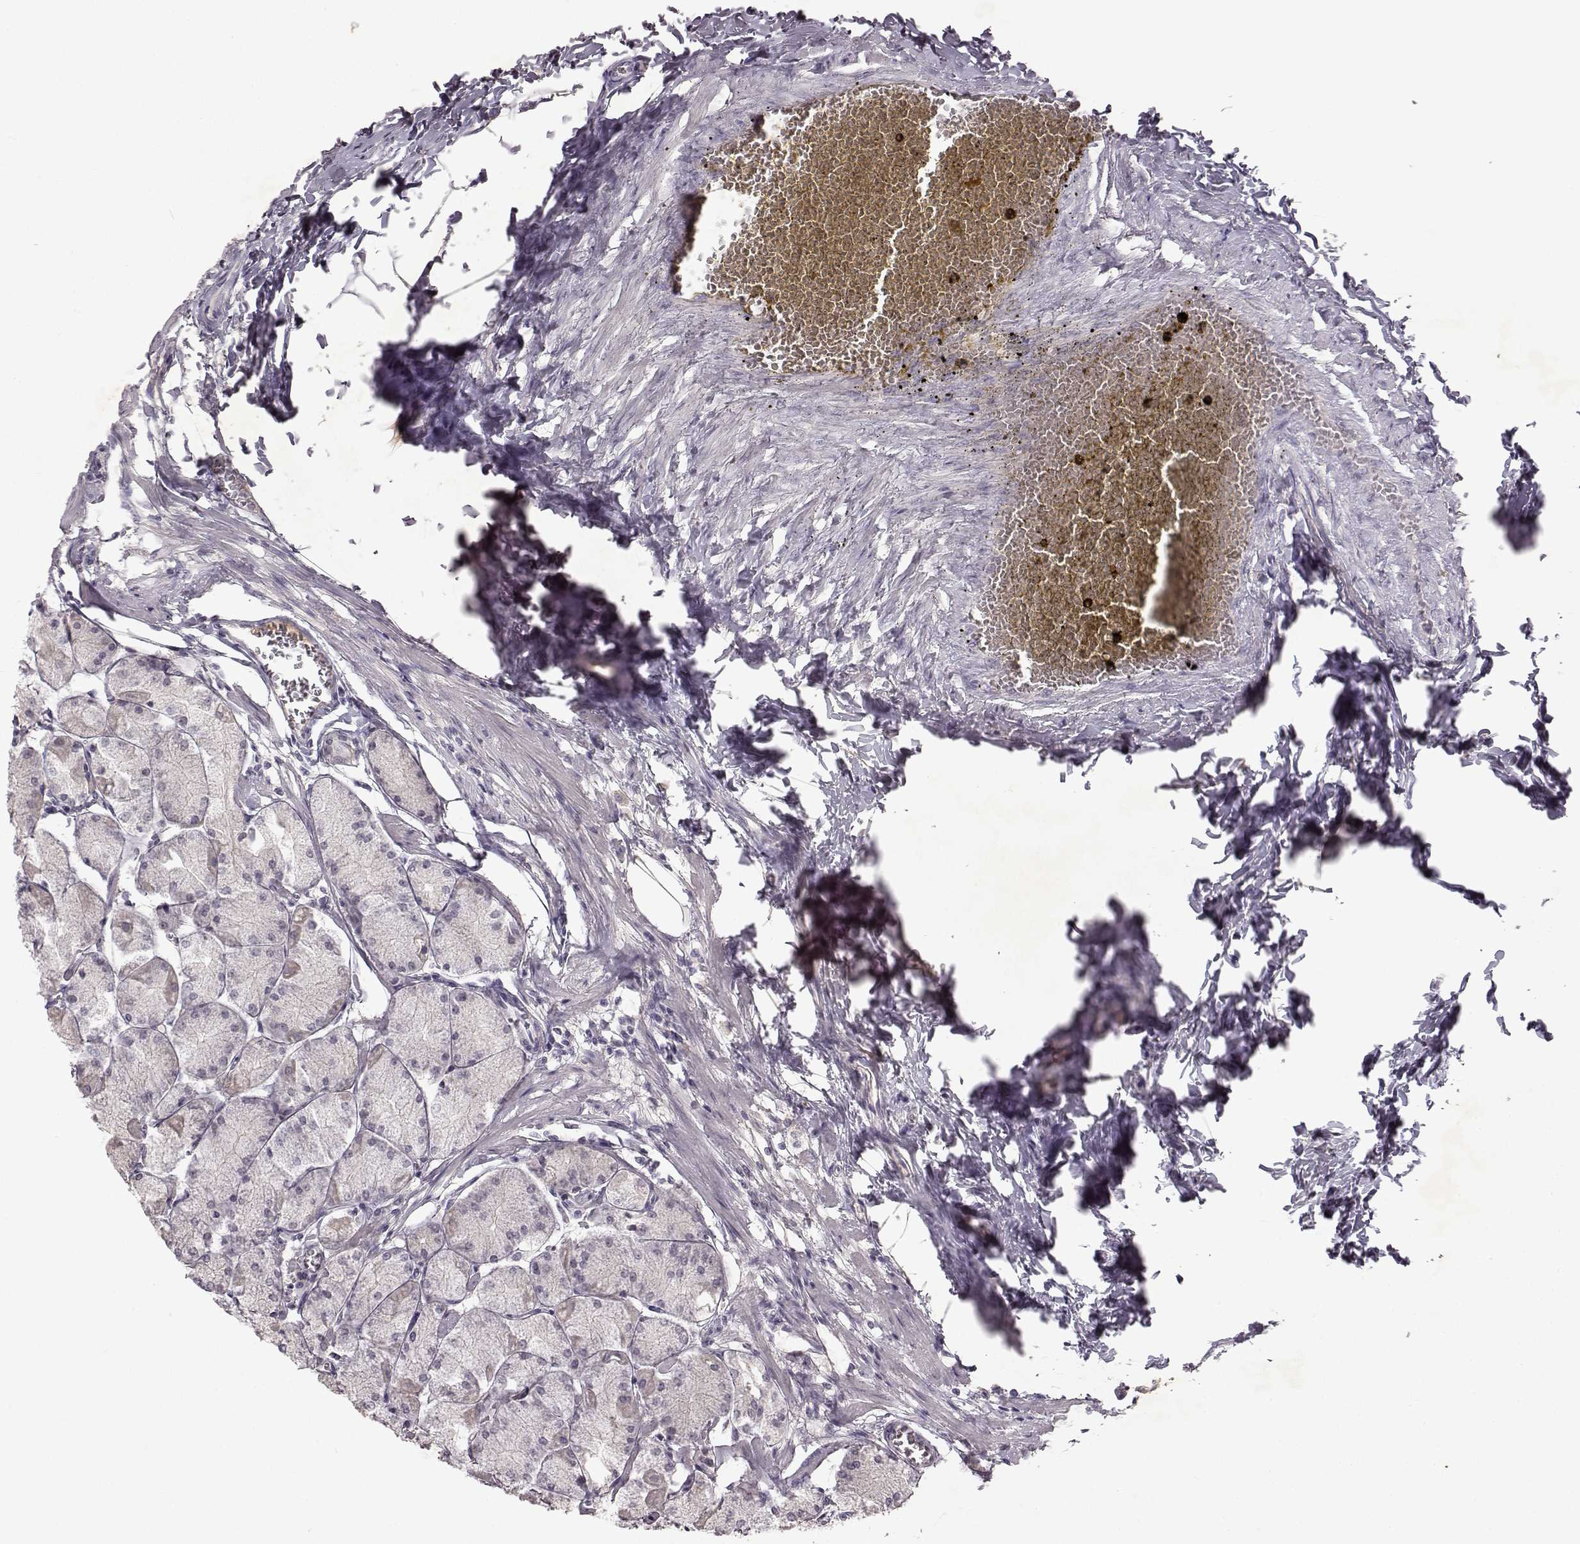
{"staining": {"intensity": "negative", "quantity": "none", "location": "none"}, "tissue": "stomach", "cell_type": "Glandular cells", "image_type": "normal", "snomed": [{"axis": "morphology", "description": "Normal tissue, NOS"}, {"axis": "topography", "description": "Stomach, upper"}], "caption": "Stomach was stained to show a protein in brown. There is no significant positivity in glandular cells. (DAB (3,3'-diaminobenzidine) immunohistochemistry with hematoxylin counter stain).", "gene": "SPAG17", "patient": {"sex": "male", "age": 60}}